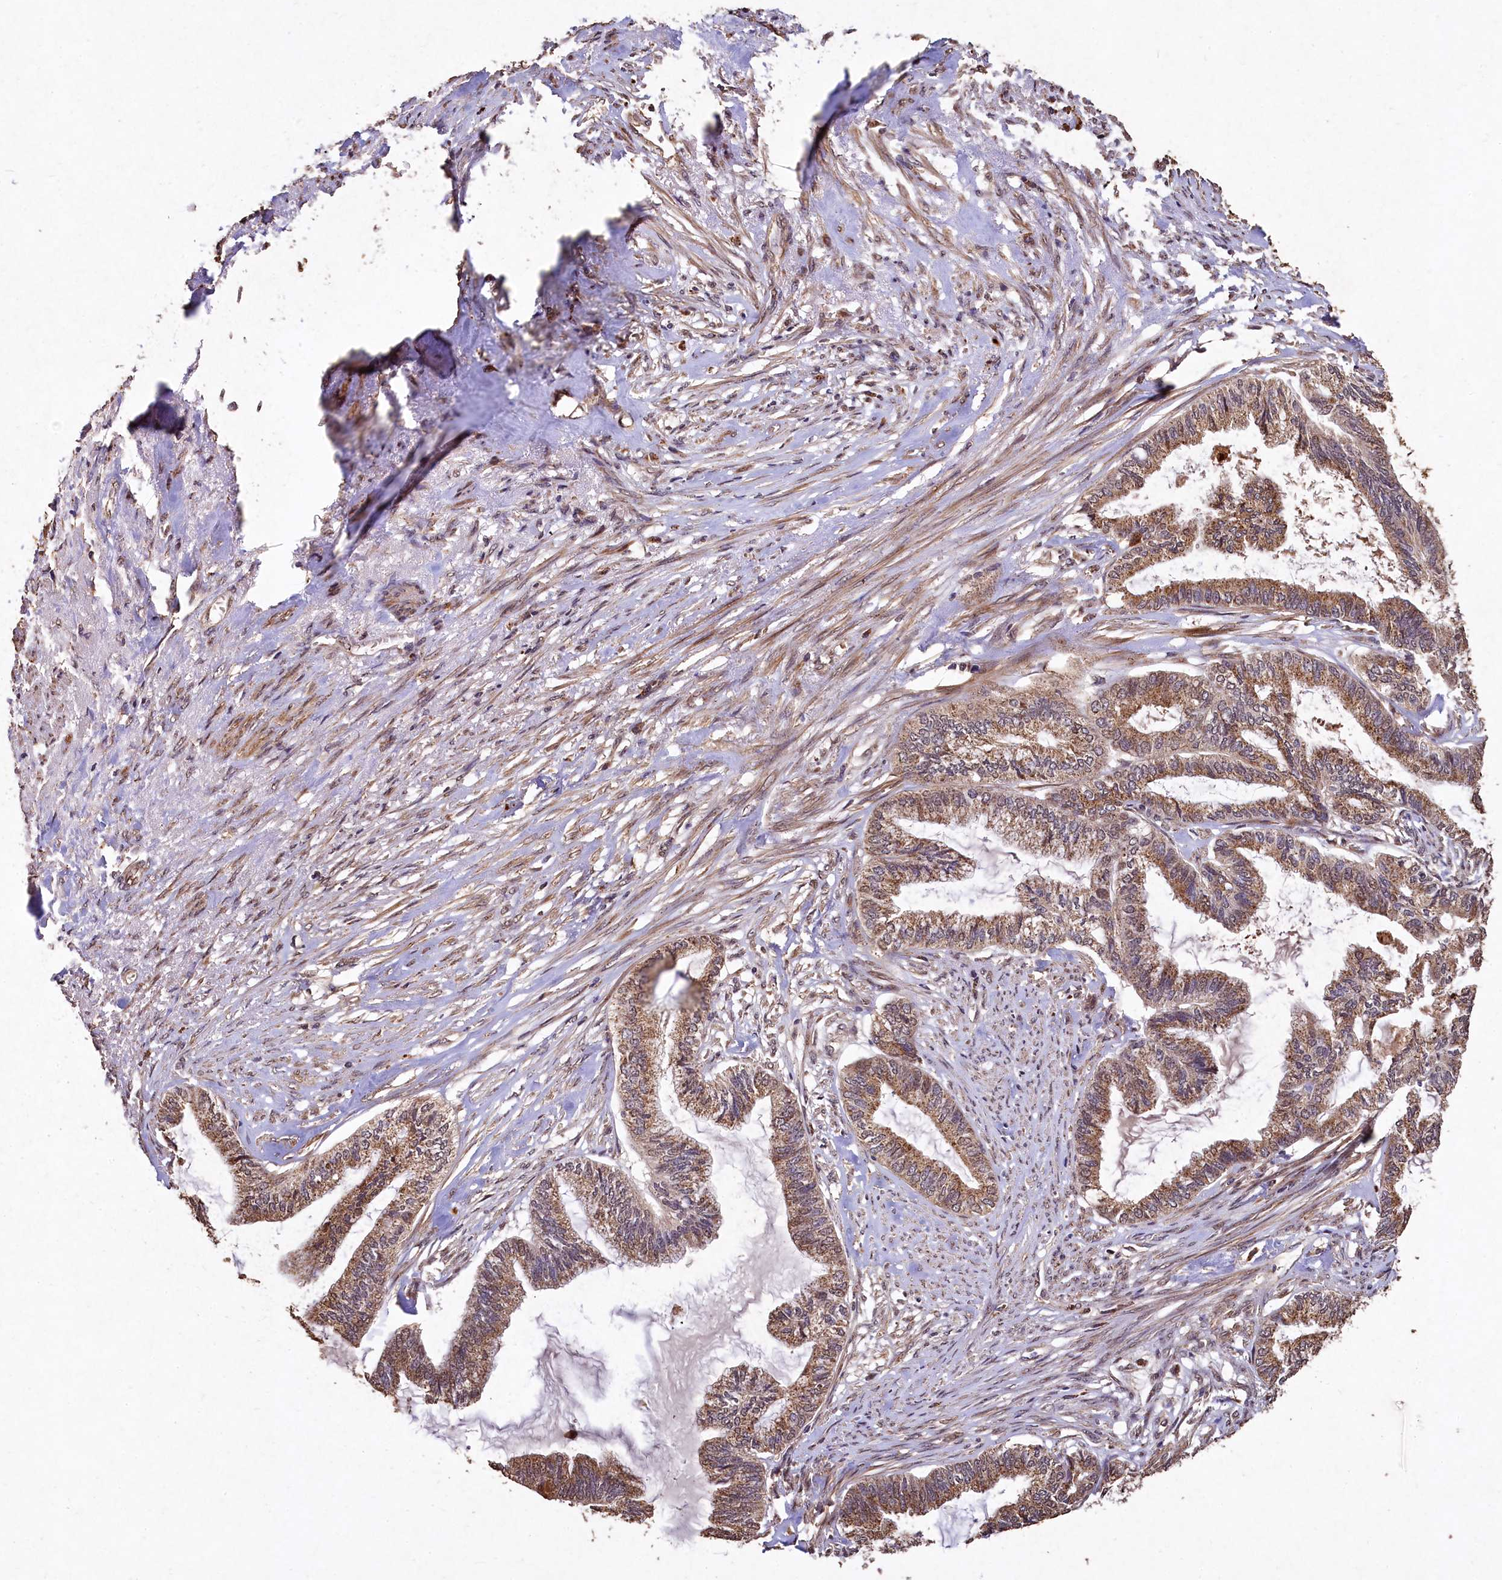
{"staining": {"intensity": "moderate", "quantity": ">75%", "location": "cytoplasmic/membranous"}, "tissue": "endometrial cancer", "cell_type": "Tumor cells", "image_type": "cancer", "snomed": [{"axis": "morphology", "description": "Adenocarcinoma, NOS"}, {"axis": "topography", "description": "Endometrium"}], "caption": "Immunohistochemistry histopathology image of human endometrial adenocarcinoma stained for a protein (brown), which displays medium levels of moderate cytoplasmic/membranous expression in approximately >75% of tumor cells.", "gene": "LSM4", "patient": {"sex": "female", "age": 86}}